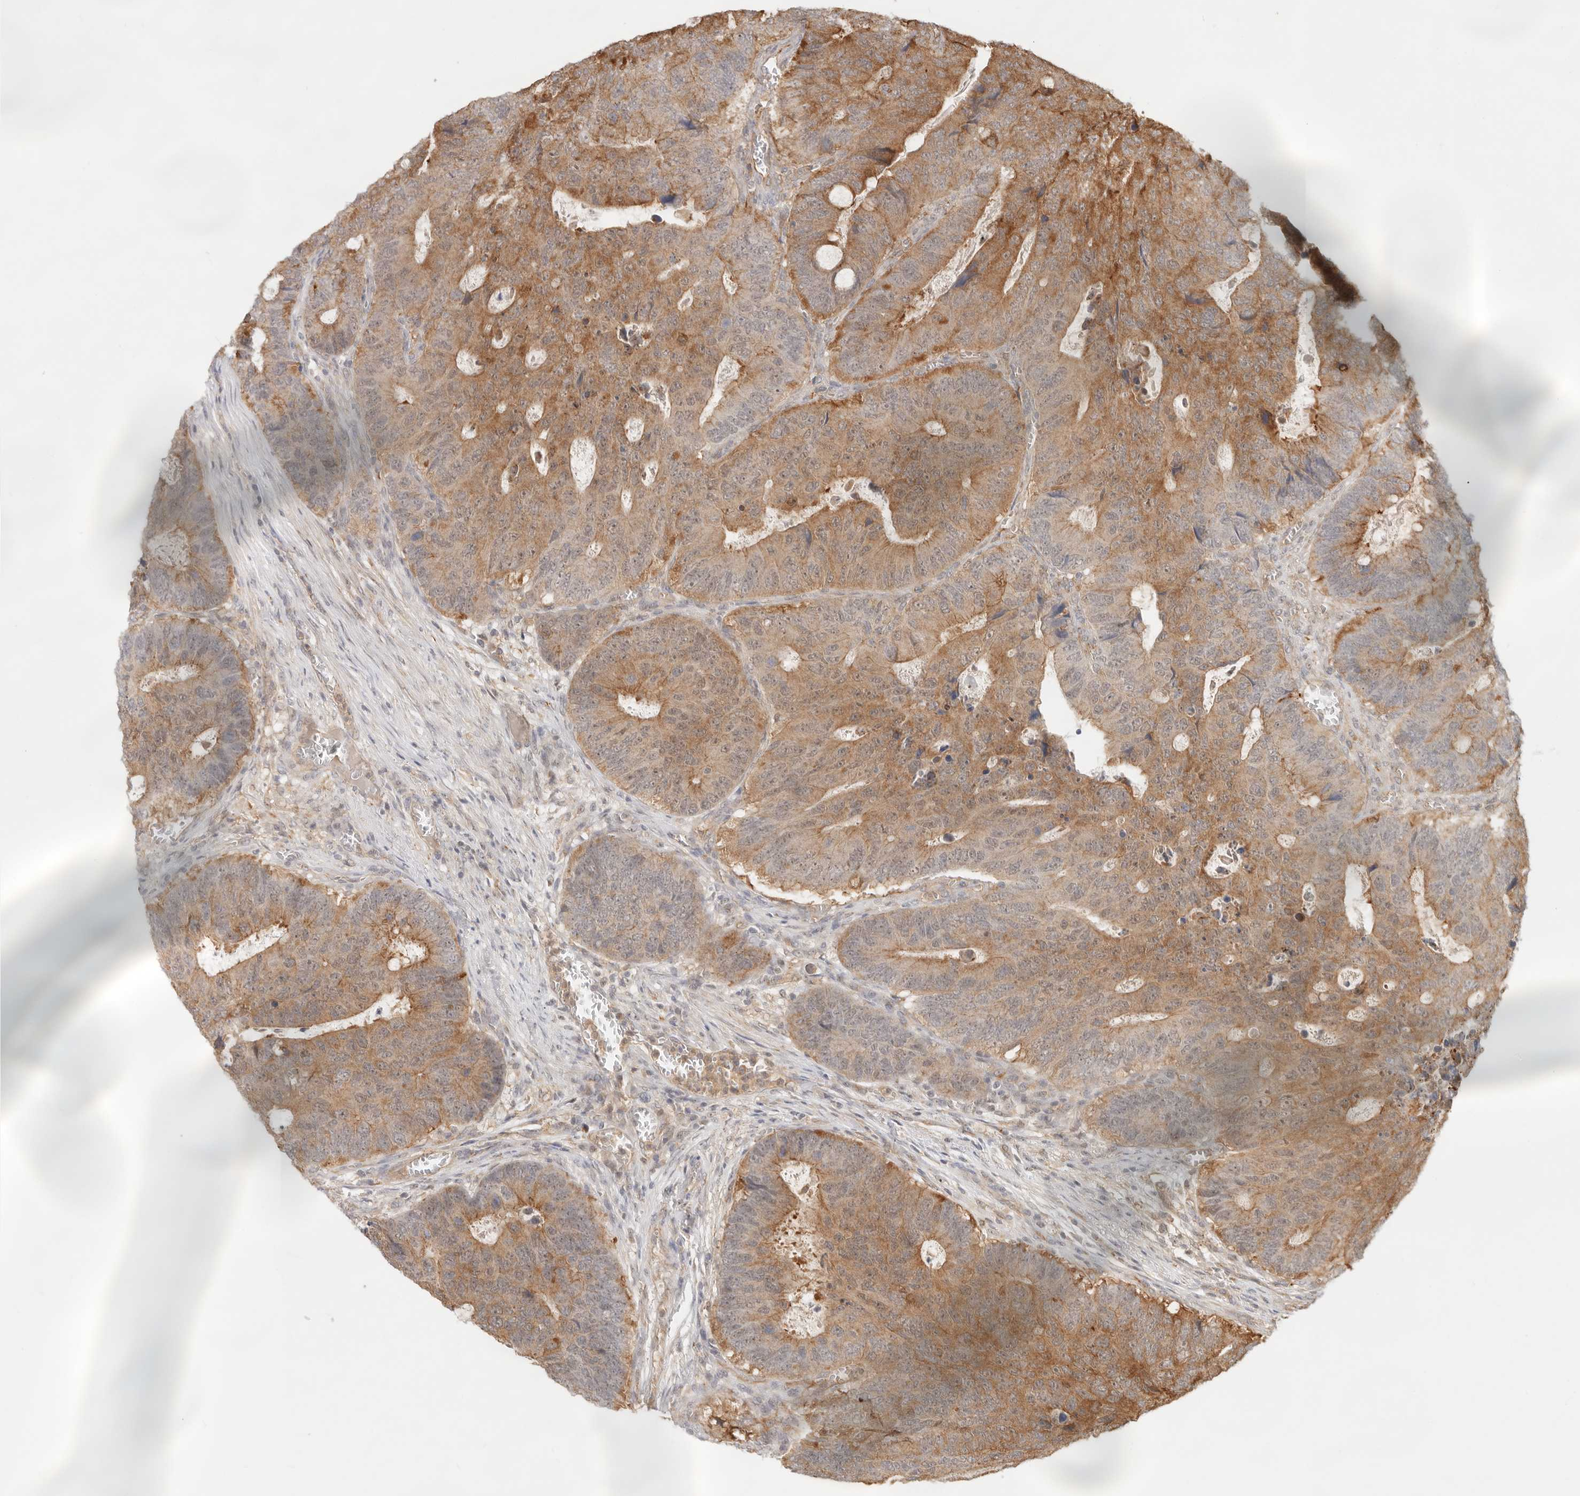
{"staining": {"intensity": "moderate", "quantity": "25%-75%", "location": "cytoplasmic/membranous"}, "tissue": "colorectal cancer", "cell_type": "Tumor cells", "image_type": "cancer", "snomed": [{"axis": "morphology", "description": "Adenocarcinoma, NOS"}, {"axis": "topography", "description": "Colon"}], "caption": "Immunohistochemical staining of human colorectal cancer (adenocarcinoma) reveals medium levels of moderate cytoplasmic/membranous protein expression in about 25%-75% of tumor cells.", "gene": "HEXD", "patient": {"sex": "male", "age": 87}}